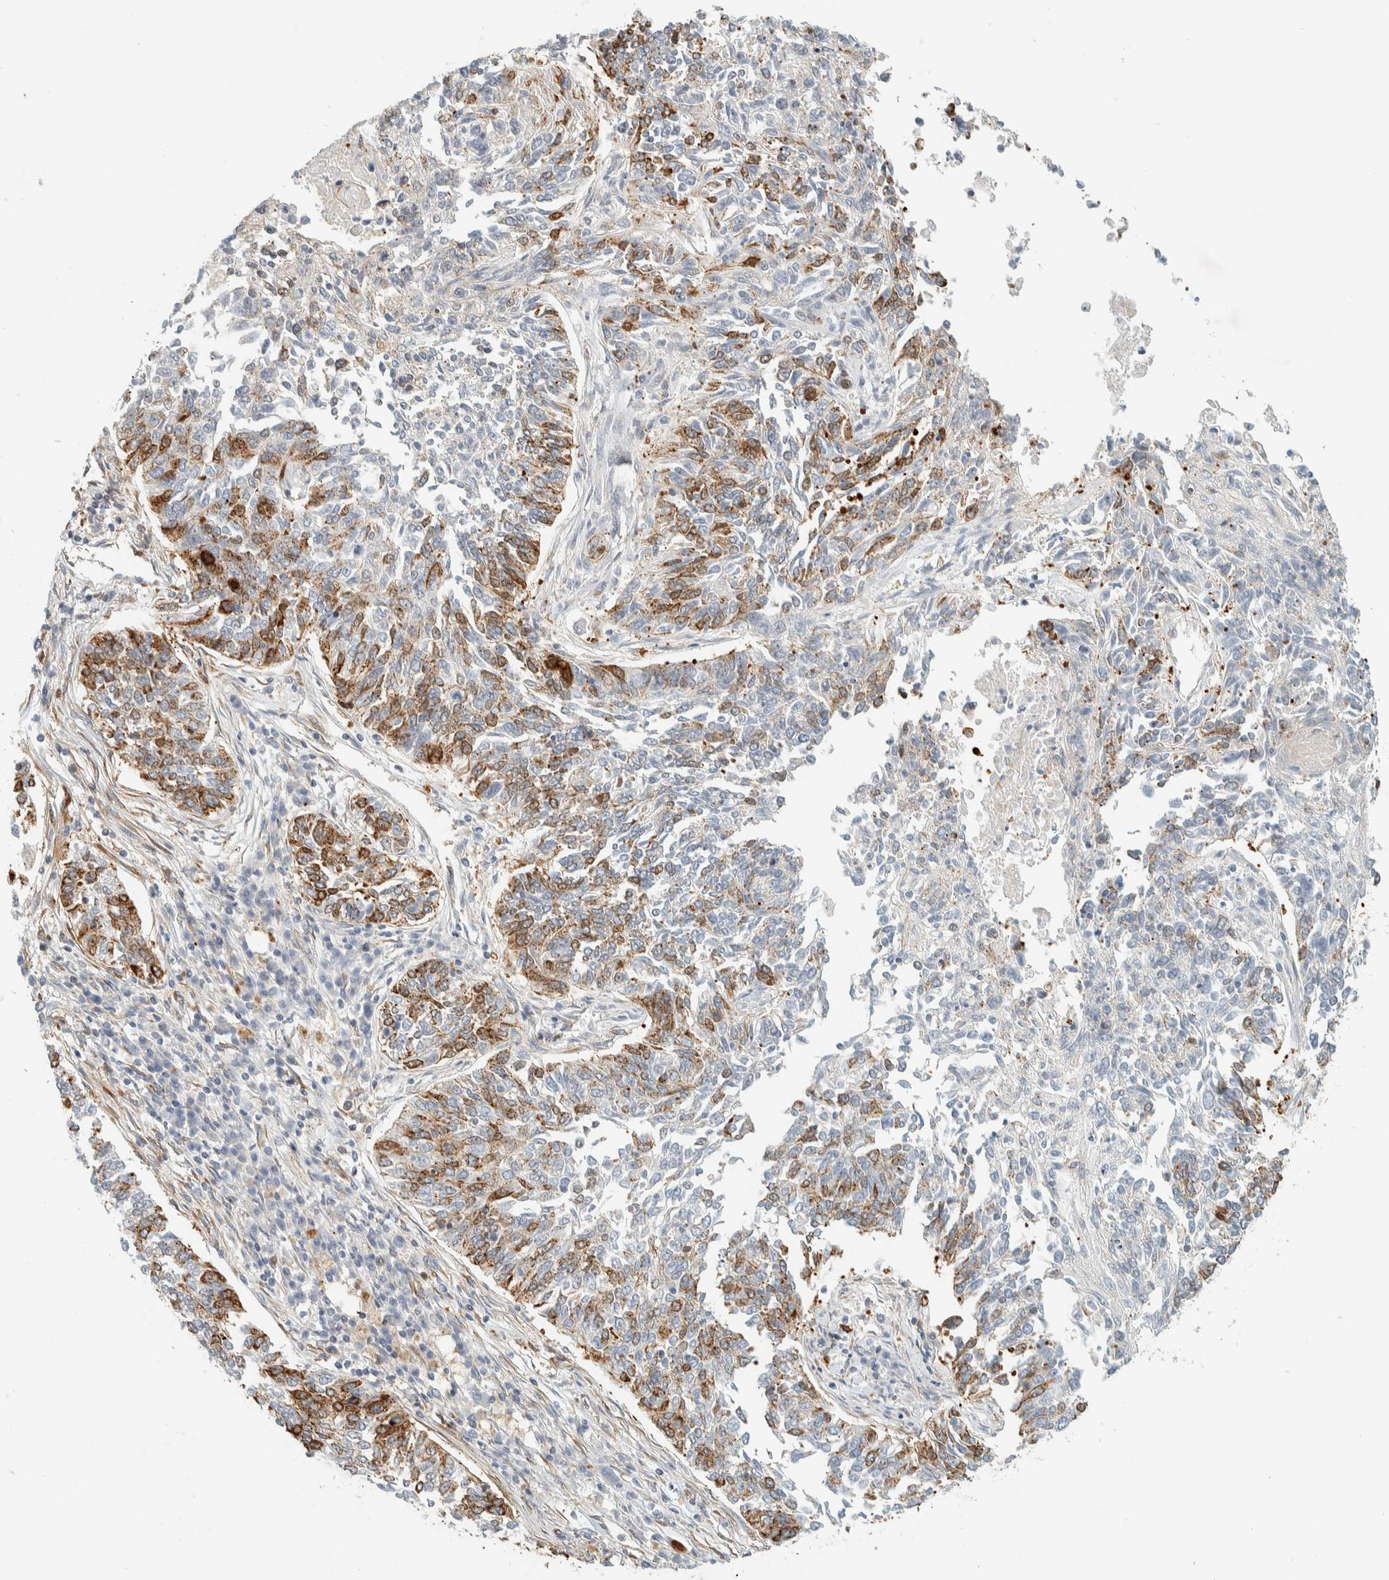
{"staining": {"intensity": "moderate", "quantity": "25%-75%", "location": "cytoplasmic/membranous"}, "tissue": "lung cancer", "cell_type": "Tumor cells", "image_type": "cancer", "snomed": [{"axis": "morphology", "description": "Normal tissue, NOS"}, {"axis": "morphology", "description": "Squamous cell carcinoma, NOS"}, {"axis": "topography", "description": "Cartilage tissue"}, {"axis": "topography", "description": "Bronchus"}, {"axis": "topography", "description": "Lung"}], "caption": "Immunohistochemical staining of human lung cancer reveals medium levels of moderate cytoplasmic/membranous positivity in about 25%-75% of tumor cells.", "gene": "LLGL2", "patient": {"sex": "female", "age": 49}}